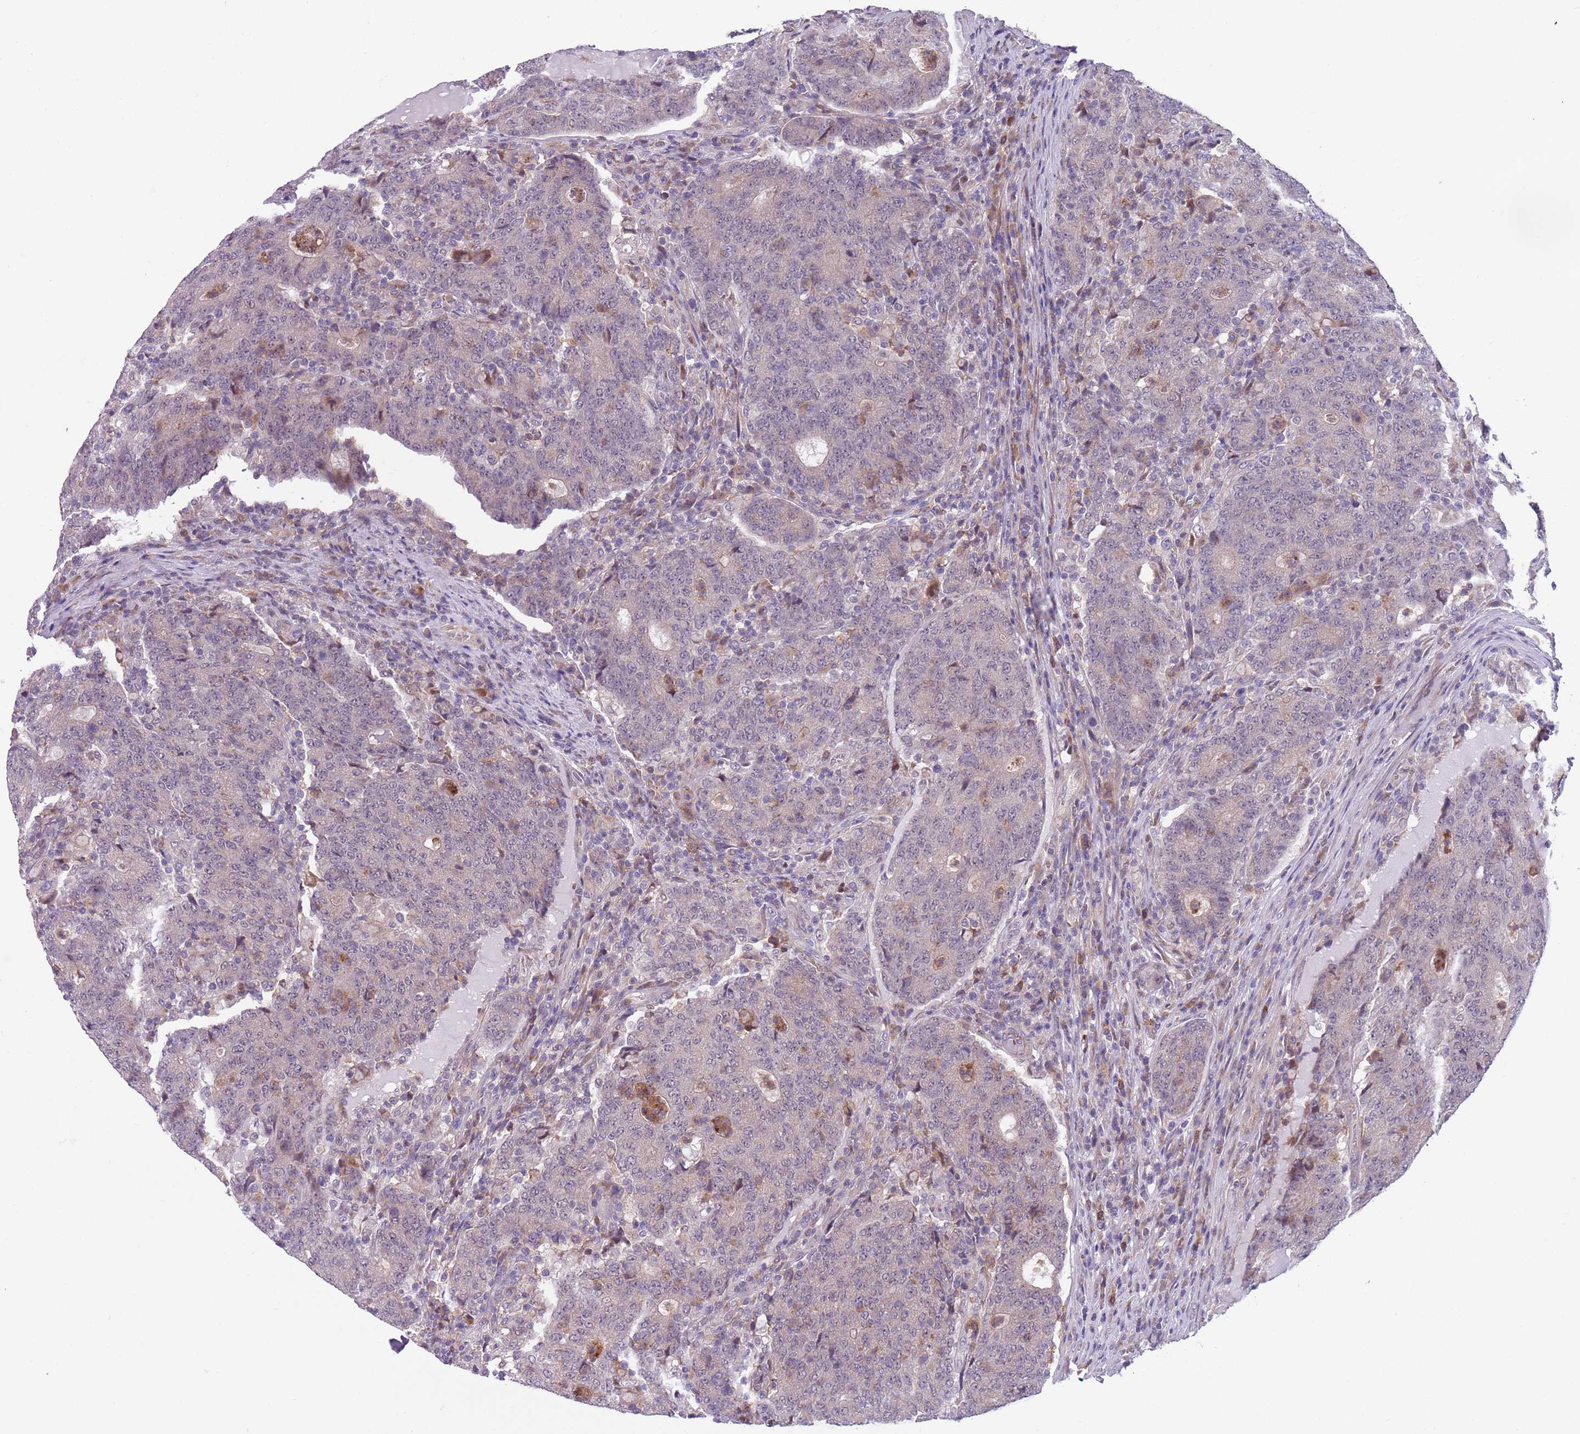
{"staining": {"intensity": "weak", "quantity": "25%-75%", "location": "cytoplasmic/membranous"}, "tissue": "colorectal cancer", "cell_type": "Tumor cells", "image_type": "cancer", "snomed": [{"axis": "morphology", "description": "Adenocarcinoma, NOS"}, {"axis": "topography", "description": "Colon"}], "caption": "Protein expression analysis of colorectal adenocarcinoma displays weak cytoplasmic/membranous staining in about 25%-75% of tumor cells. Nuclei are stained in blue.", "gene": "JAML", "patient": {"sex": "female", "age": 75}}